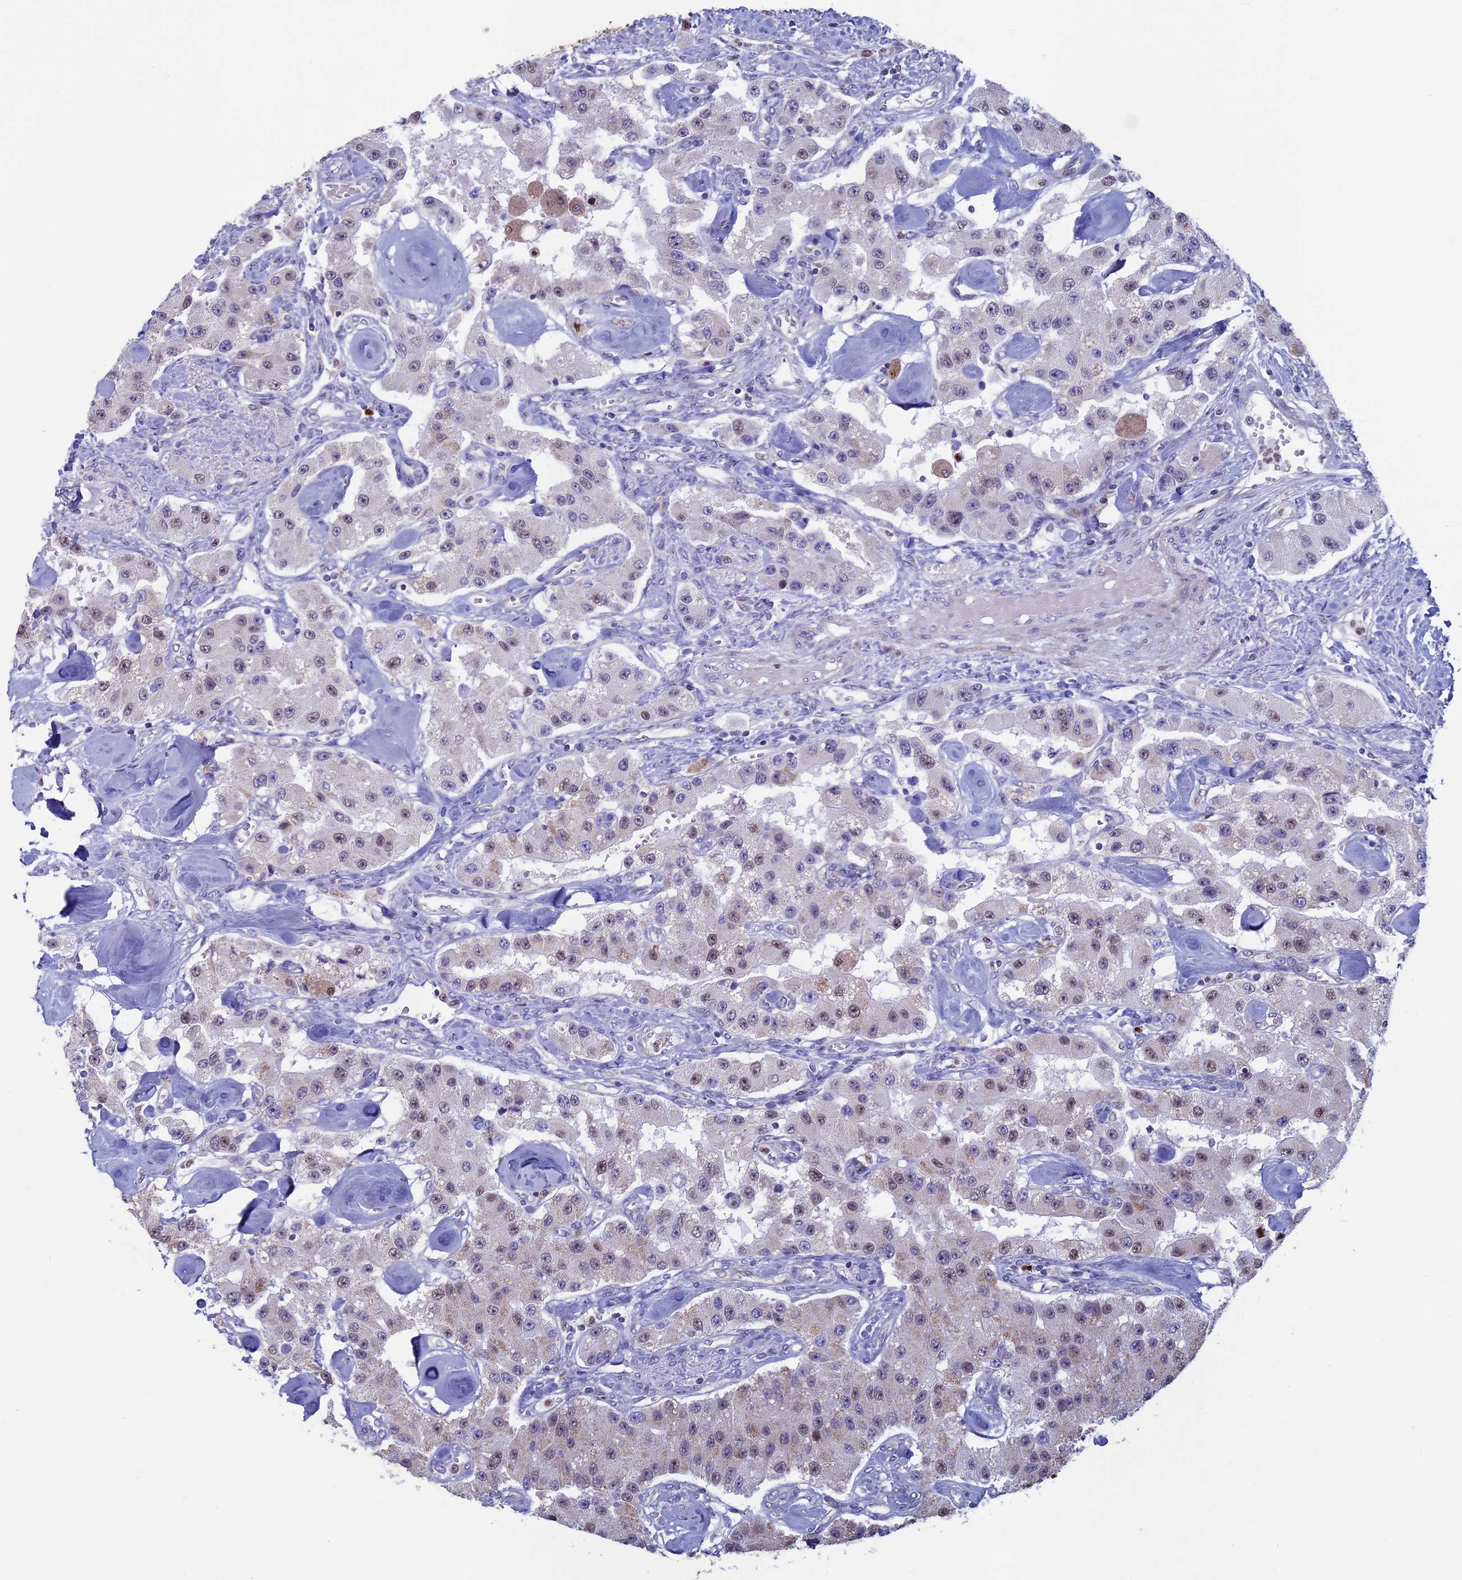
{"staining": {"intensity": "weak", "quantity": "<25%", "location": "cytoplasmic/membranous,nuclear"}, "tissue": "carcinoid", "cell_type": "Tumor cells", "image_type": "cancer", "snomed": [{"axis": "morphology", "description": "Carcinoid, malignant, NOS"}, {"axis": "topography", "description": "Pancreas"}], "caption": "A micrograph of malignant carcinoid stained for a protein displays no brown staining in tumor cells.", "gene": "ACSS1", "patient": {"sex": "male", "age": 41}}